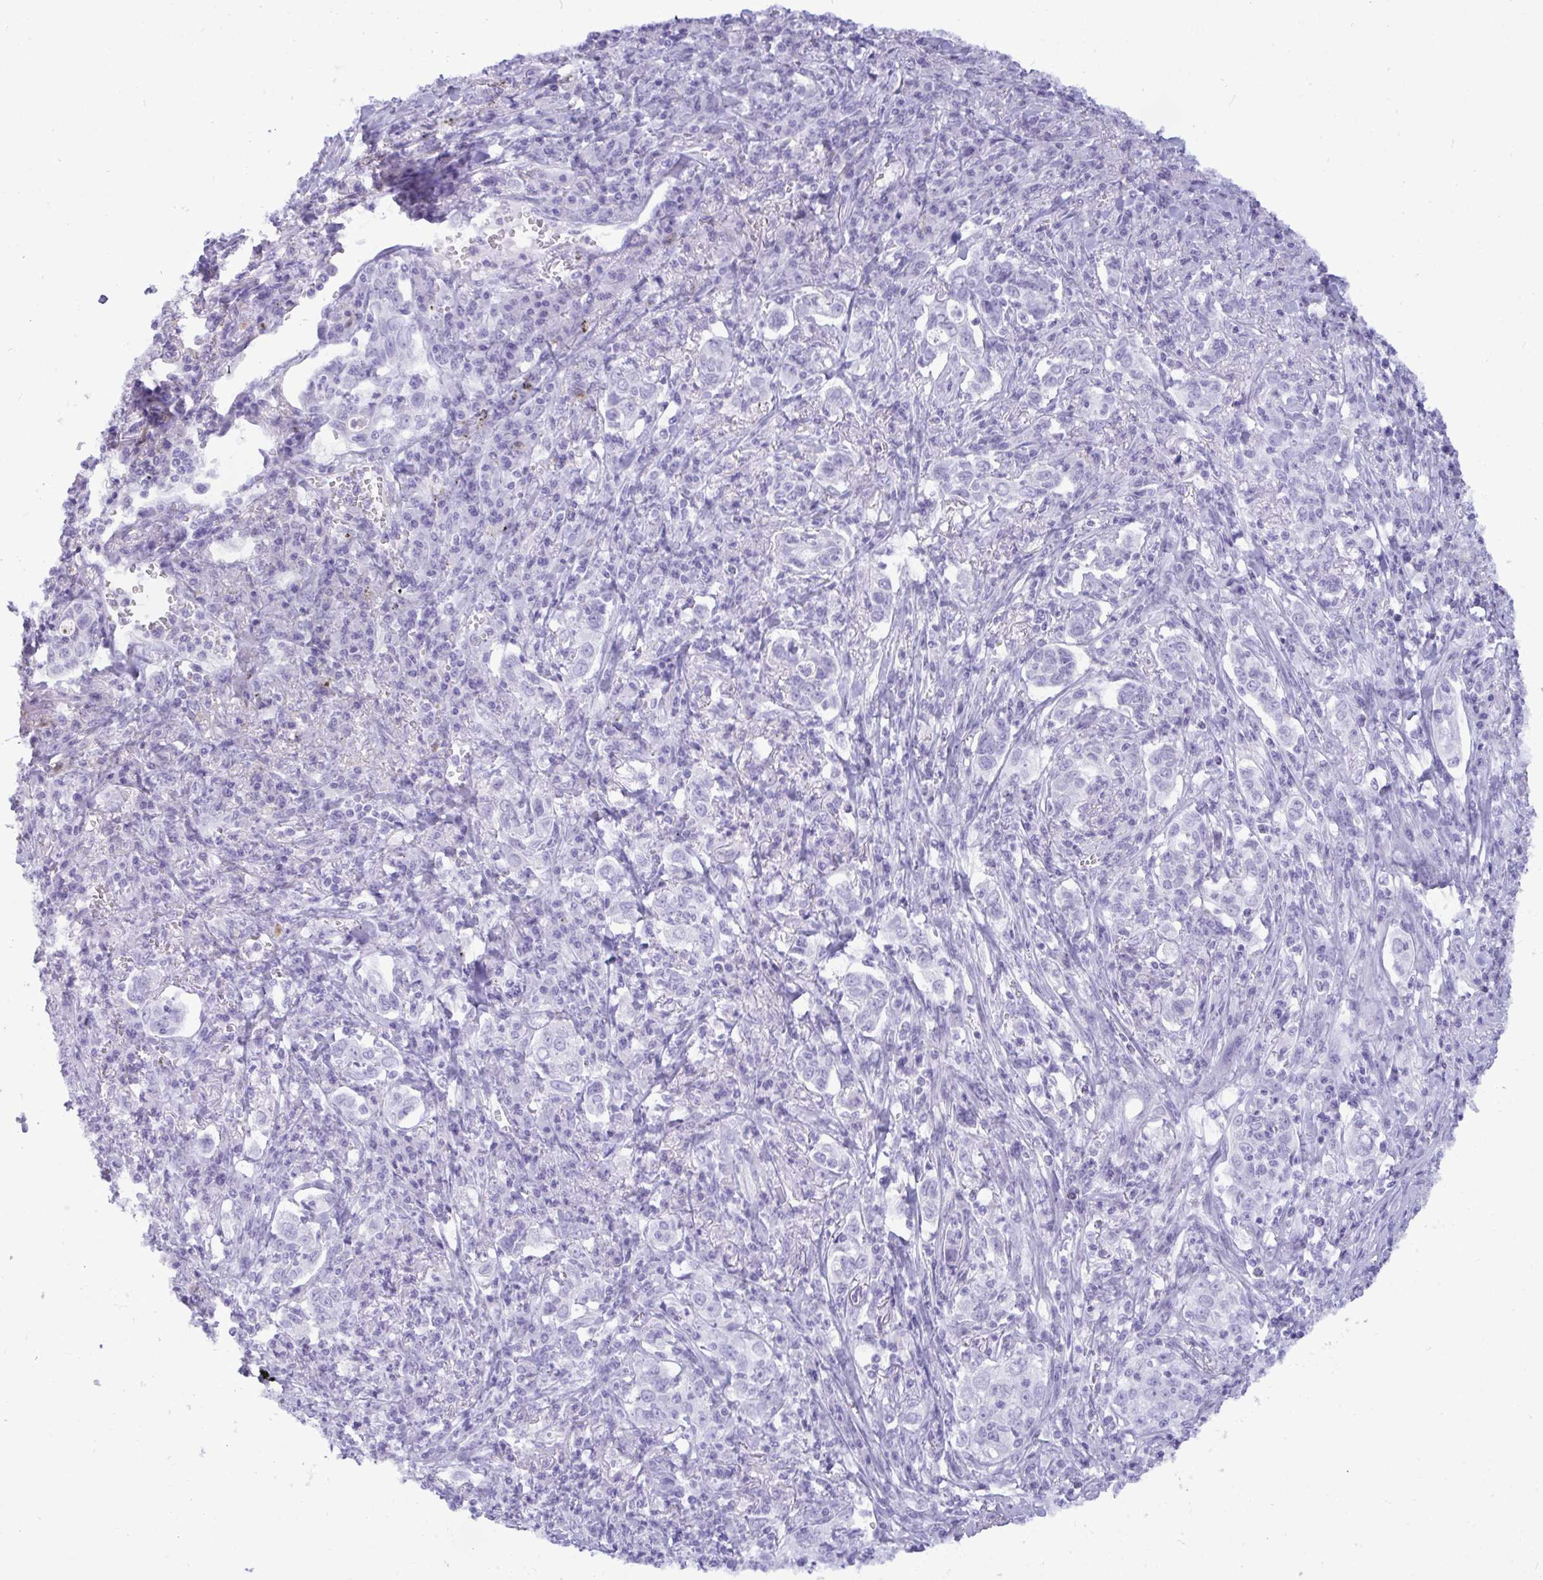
{"staining": {"intensity": "negative", "quantity": "none", "location": "none"}, "tissue": "lung cancer", "cell_type": "Tumor cells", "image_type": "cancer", "snomed": [{"axis": "morphology", "description": "Squamous cell carcinoma, NOS"}, {"axis": "topography", "description": "Lung"}], "caption": "Tumor cells are negative for protein expression in human lung squamous cell carcinoma. (Immunohistochemistry (ihc), brightfield microscopy, high magnification).", "gene": "ANKRD60", "patient": {"sex": "male", "age": 71}}